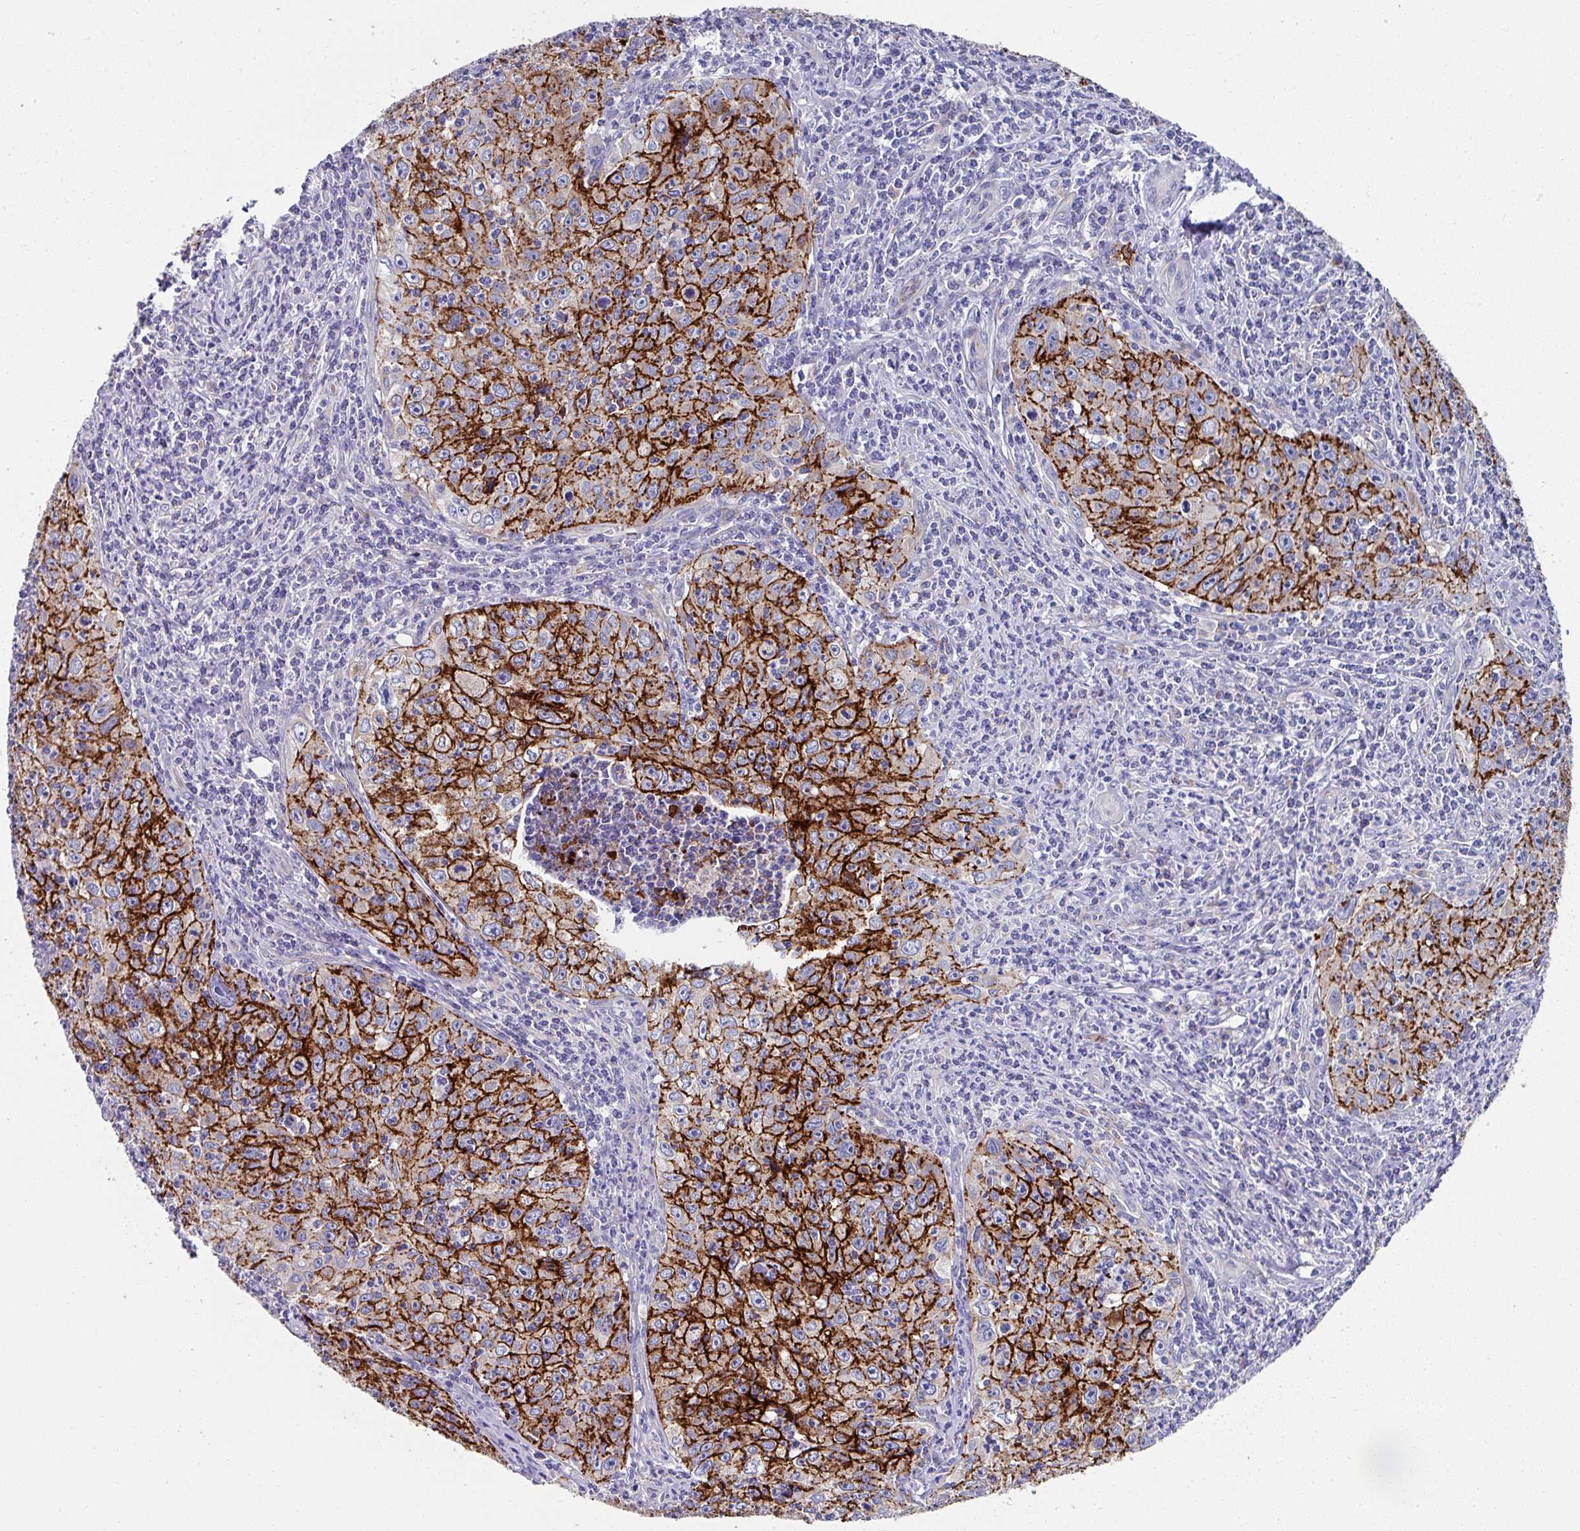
{"staining": {"intensity": "strong", "quantity": ">75%", "location": "cytoplasmic/membranous"}, "tissue": "cervical cancer", "cell_type": "Tumor cells", "image_type": "cancer", "snomed": [{"axis": "morphology", "description": "Squamous cell carcinoma, NOS"}, {"axis": "topography", "description": "Cervix"}], "caption": "Cervical squamous cell carcinoma was stained to show a protein in brown. There is high levels of strong cytoplasmic/membranous expression in about >75% of tumor cells. (IHC, brightfield microscopy, high magnification).", "gene": "CLDN1", "patient": {"sex": "female", "age": 30}}